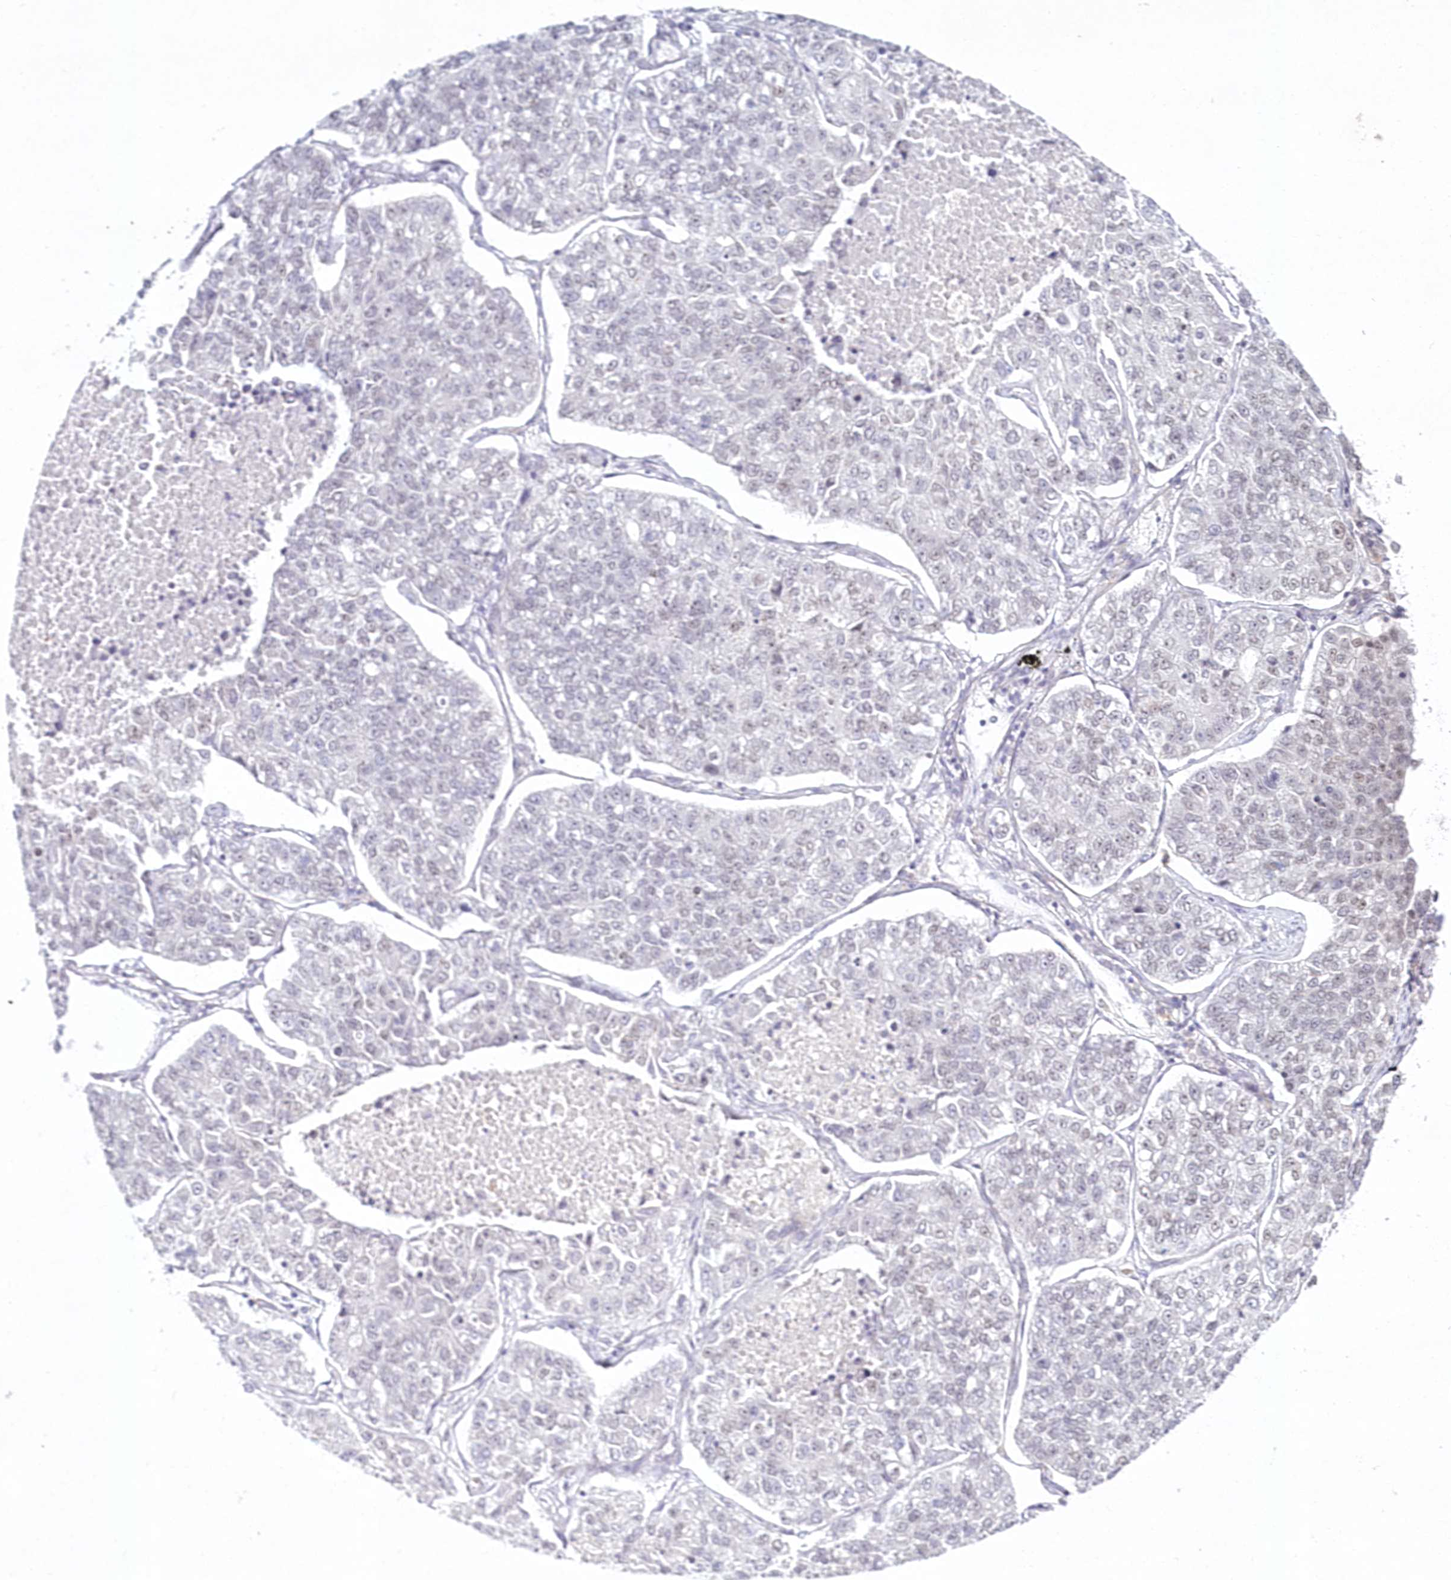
{"staining": {"intensity": "negative", "quantity": "none", "location": "none"}, "tissue": "lung cancer", "cell_type": "Tumor cells", "image_type": "cancer", "snomed": [{"axis": "morphology", "description": "Adenocarcinoma, NOS"}, {"axis": "topography", "description": "Lung"}], "caption": "Lung cancer was stained to show a protein in brown. There is no significant positivity in tumor cells.", "gene": "HYCC2", "patient": {"sex": "male", "age": 49}}